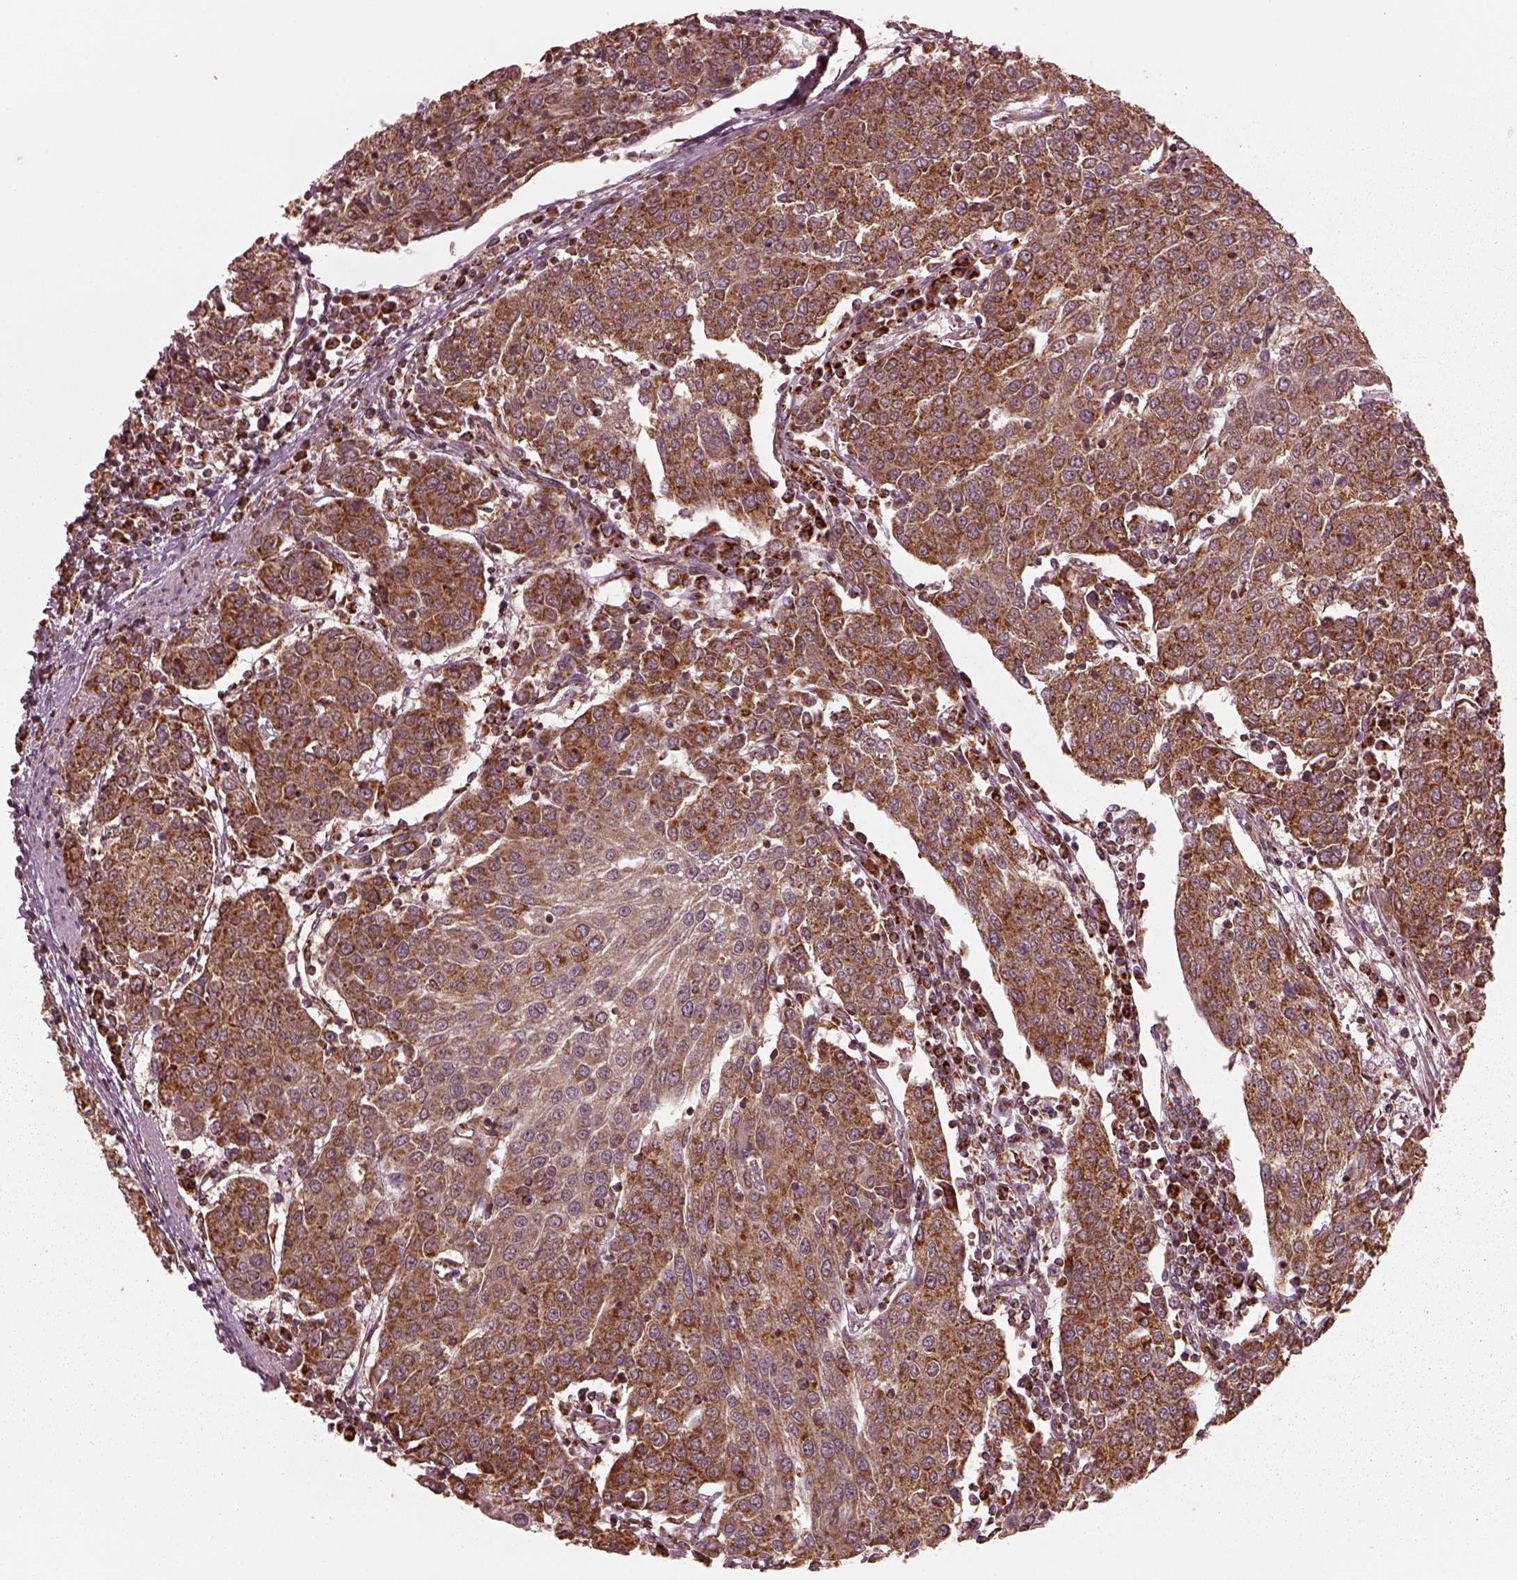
{"staining": {"intensity": "strong", "quantity": "25%-75%", "location": "cytoplasmic/membranous"}, "tissue": "urothelial cancer", "cell_type": "Tumor cells", "image_type": "cancer", "snomed": [{"axis": "morphology", "description": "Urothelial carcinoma, High grade"}, {"axis": "topography", "description": "Urinary bladder"}], "caption": "Immunohistochemistry of urothelial cancer shows high levels of strong cytoplasmic/membranous positivity in approximately 25%-75% of tumor cells.", "gene": "NDUFB10", "patient": {"sex": "female", "age": 85}}